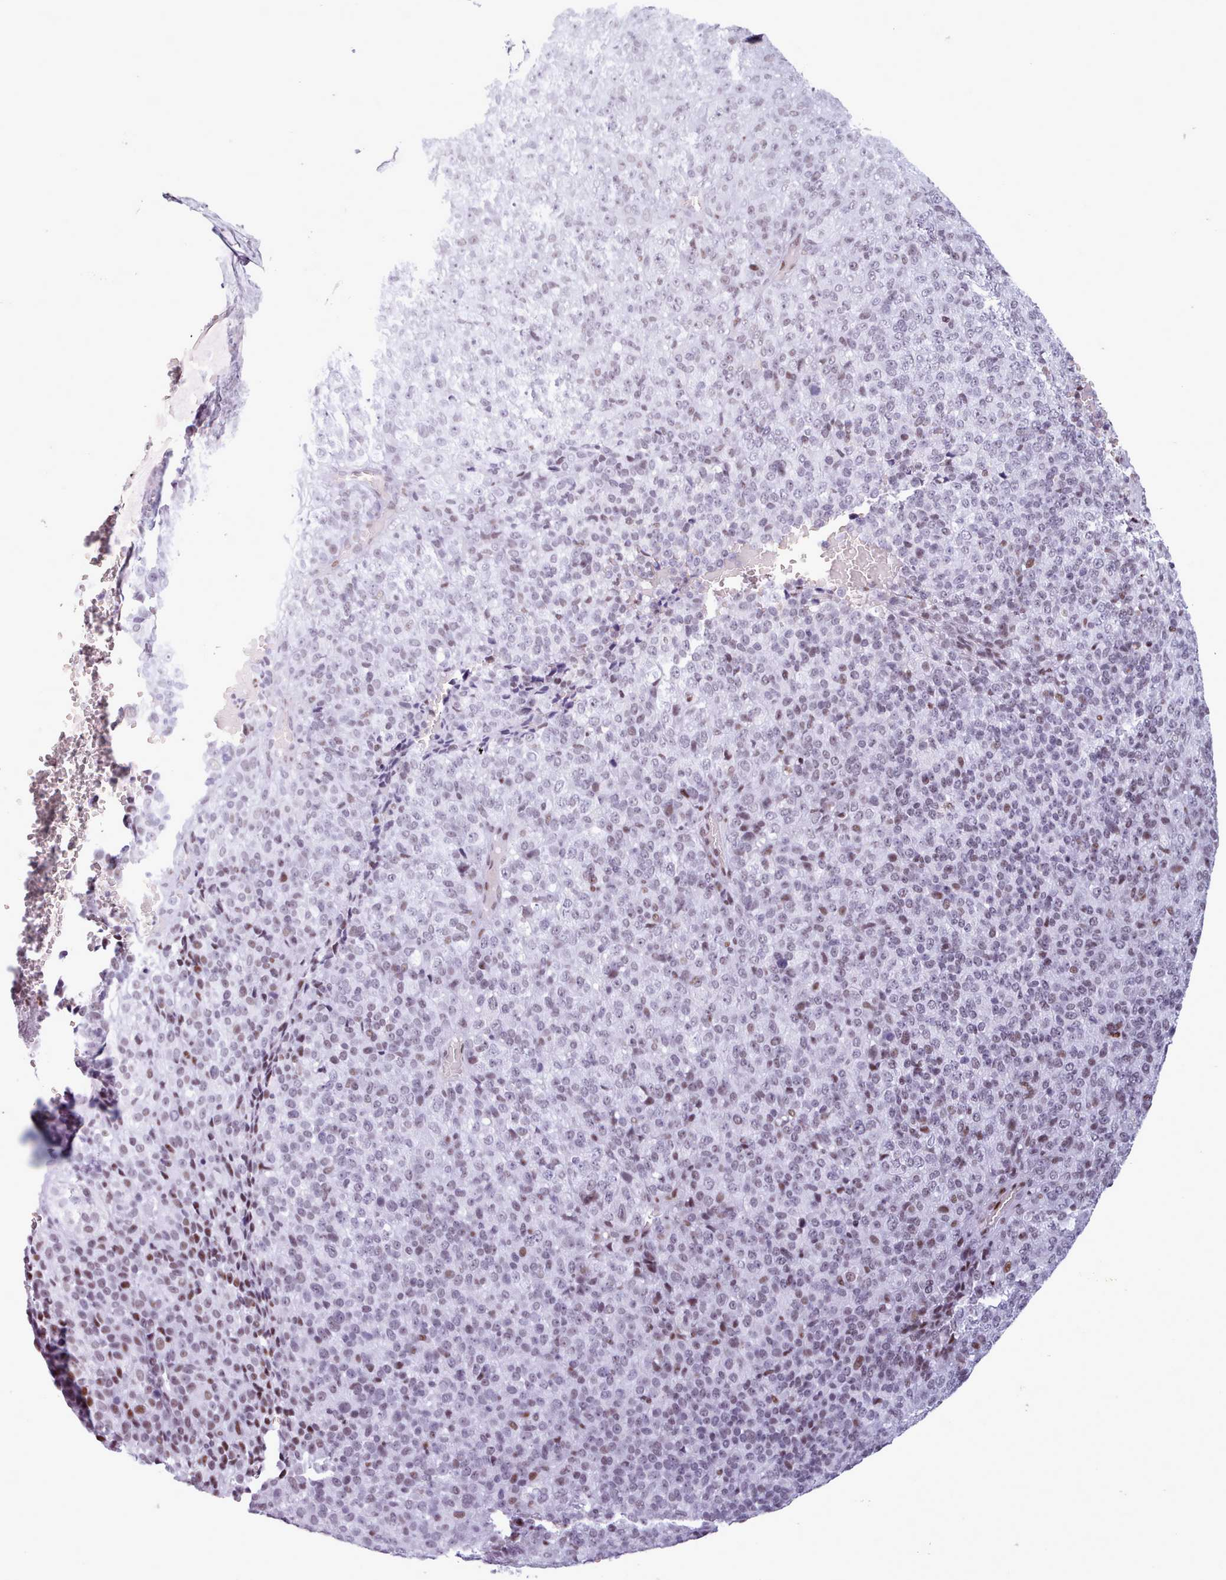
{"staining": {"intensity": "moderate", "quantity": "25%-75%", "location": "nuclear"}, "tissue": "melanoma", "cell_type": "Tumor cells", "image_type": "cancer", "snomed": [{"axis": "morphology", "description": "Malignant melanoma, Metastatic site"}, {"axis": "topography", "description": "Brain"}], "caption": "An immunohistochemistry micrograph of tumor tissue is shown. Protein staining in brown shows moderate nuclear positivity in malignant melanoma (metastatic site) within tumor cells.", "gene": "SRSF4", "patient": {"sex": "female", "age": 56}}